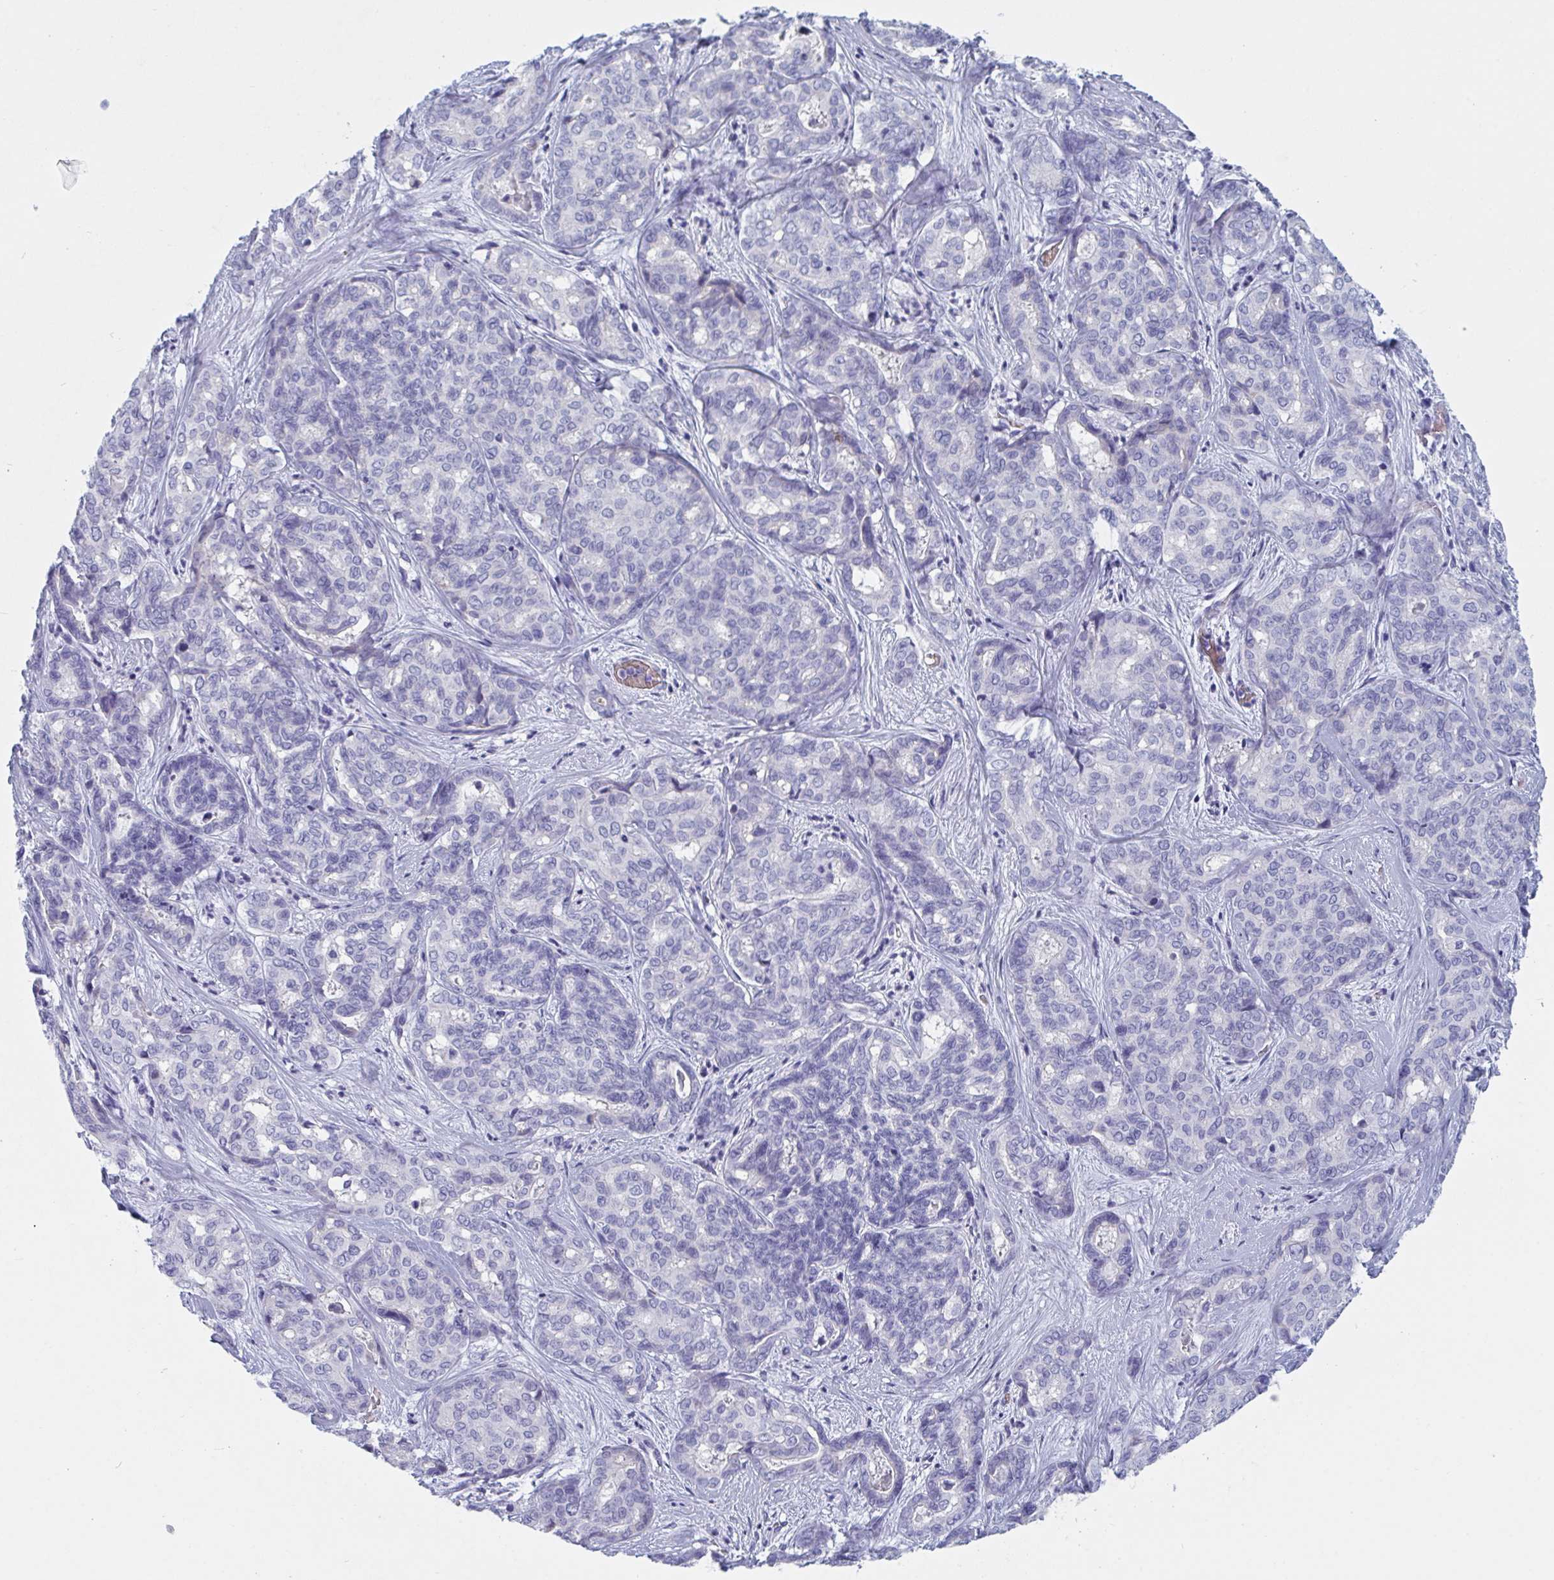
{"staining": {"intensity": "negative", "quantity": "none", "location": "none"}, "tissue": "liver cancer", "cell_type": "Tumor cells", "image_type": "cancer", "snomed": [{"axis": "morphology", "description": "Cholangiocarcinoma"}, {"axis": "topography", "description": "Liver"}], "caption": "Immunohistochemistry micrograph of neoplastic tissue: liver cancer stained with DAB (3,3'-diaminobenzidine) reveals no significant protein positivity in tumor cells.", "gene": "DPEP3", "patient": {"sex": "female", "age": 64}}